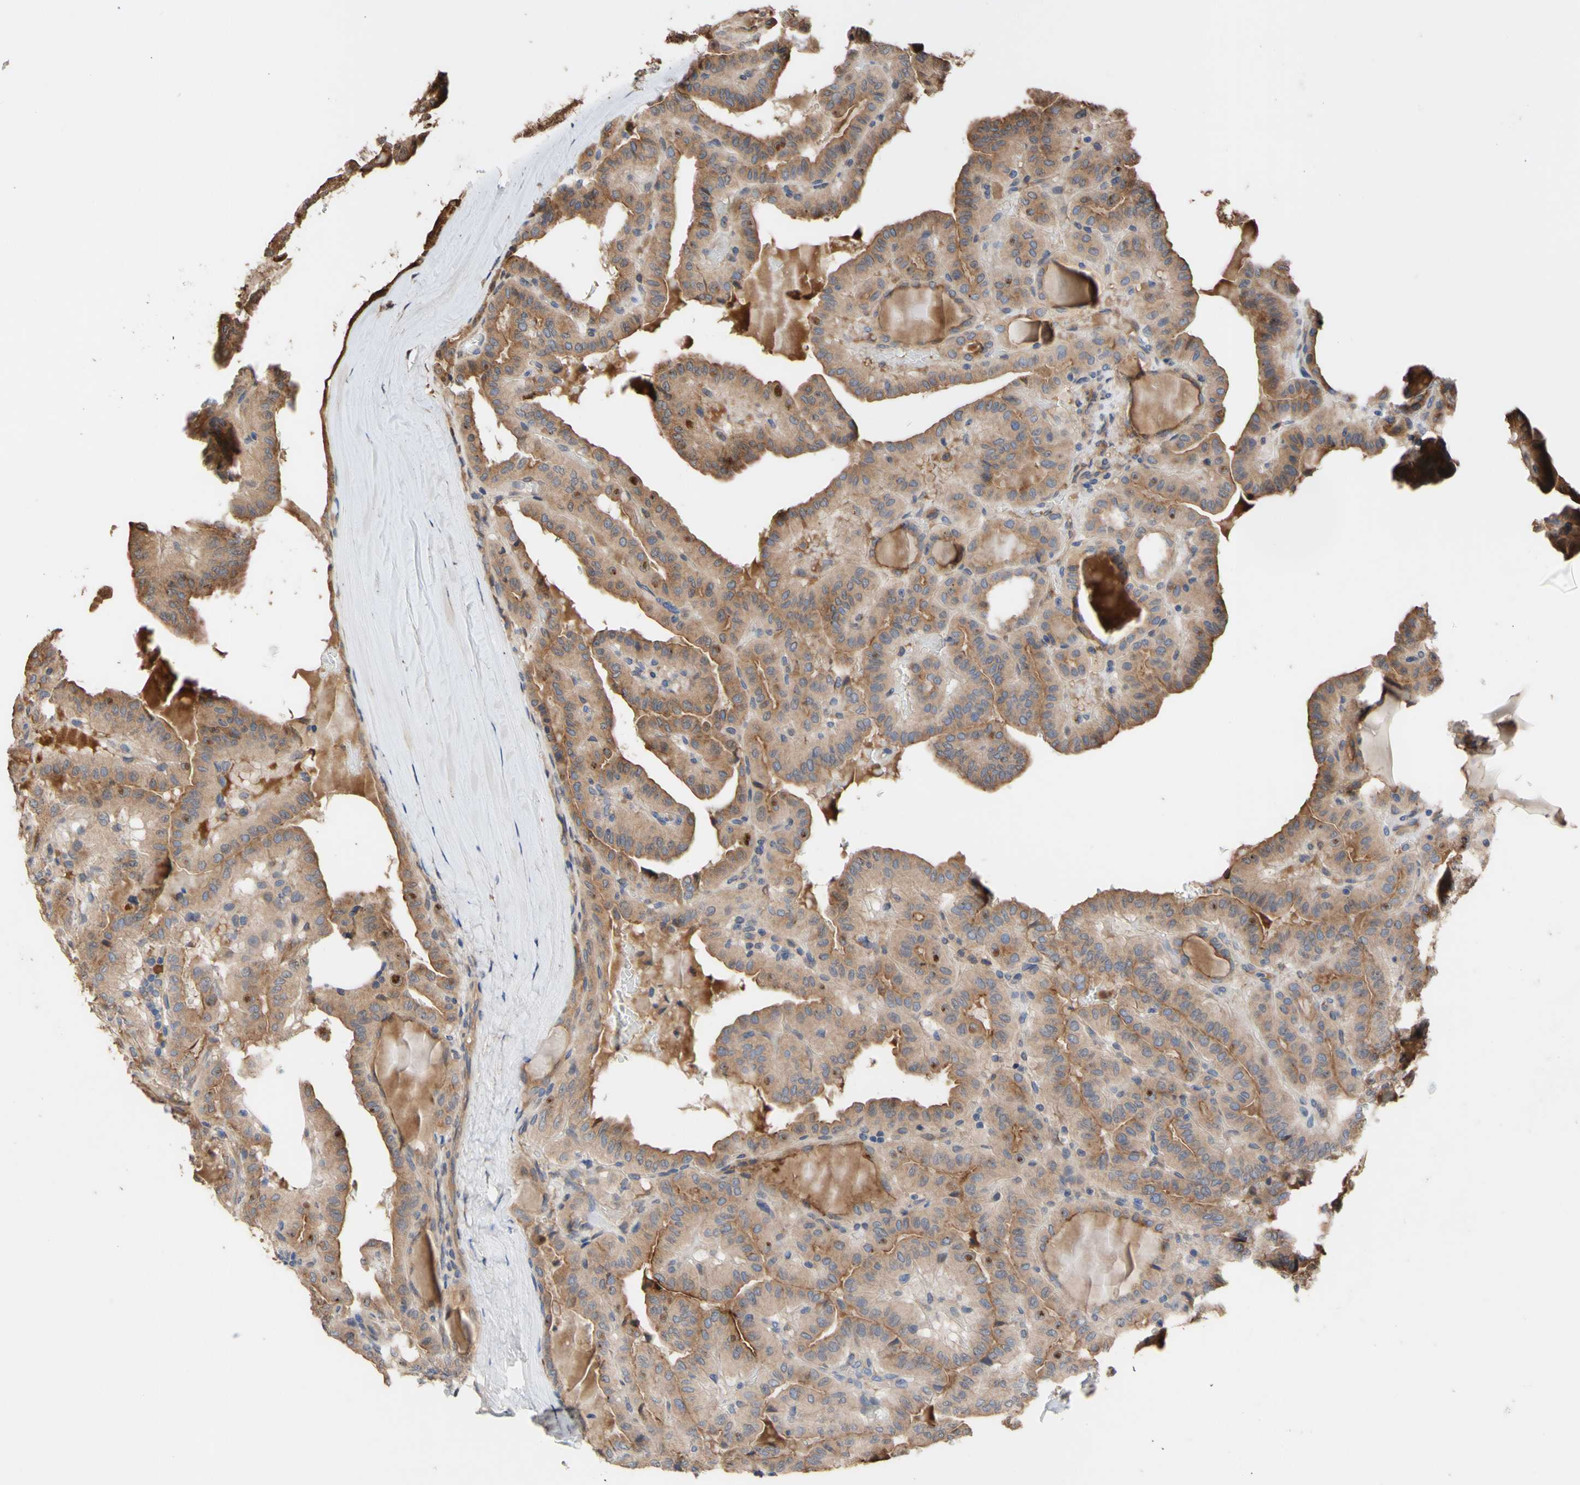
{"staining": {"intensity": "moderate", "quantity": ">75%", "location": "cytoplasmic/membranous"}, "tissue": "head and neck cancer", "cell_type": "Tumor cells", "image_type": "cancer", "snomed": [{"axis": "morphology", "description": "Squamous cell carcinoma, NOS"}, {"axis": "topography", "description": "Oral tissue"}, {"axis": "topography", "description": "Head-Neck"}], "caption": "Protein staining of head and neck cancer (squamous cell carcinoma) tissue demonstrates moderate cytoplasmic/membranous staining in about >75% of tumor cells.", "gene": "NECTIN3", "patient": {"sex": "female", "age": 50}}